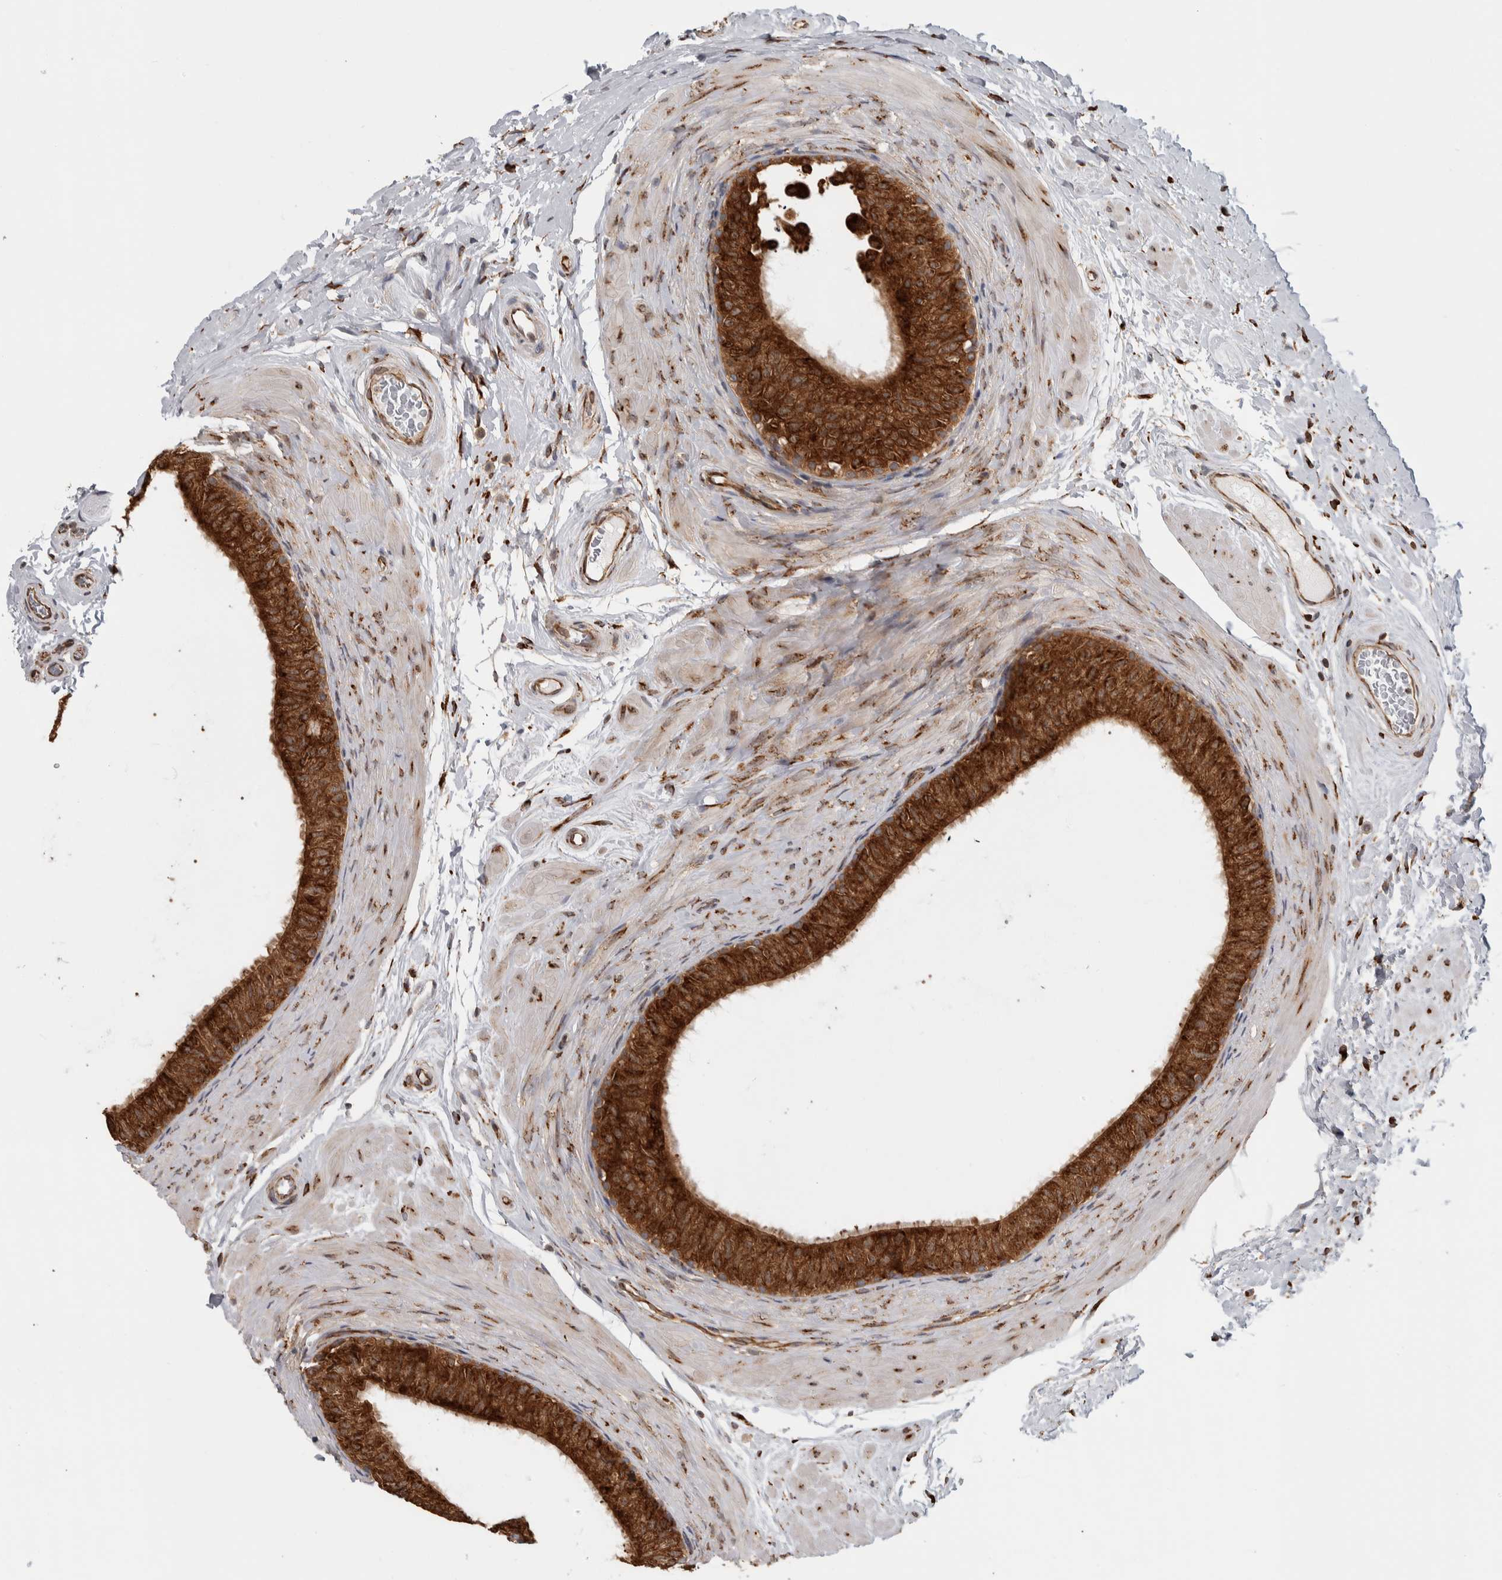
{"staining": {"intensity": "strong", "quantity": ">75%", "location": "cytoplasmic/membranous"}, "tissue": "epididymis", "cell_type": "Glandular cells", "image_type": "normal", "snomed": [{"axis": "morphology", "description": "Normal tissue, NOS"}, {"axis": "topography", "description": "Epididymis"}], "caption": "Immunohistochemical staining of normal epididymis exhibits strong cytoplasmic/membranous protein expression in approximately >75% of glandular cells. (Stains: DAB (3,3'-diaminobenzidine) in brown, nuclei in blue, Microscopy: brightfield microscopy at high magnification).", "gene": "EIF3H", "patient": {"sex": "male", "age": 34}}